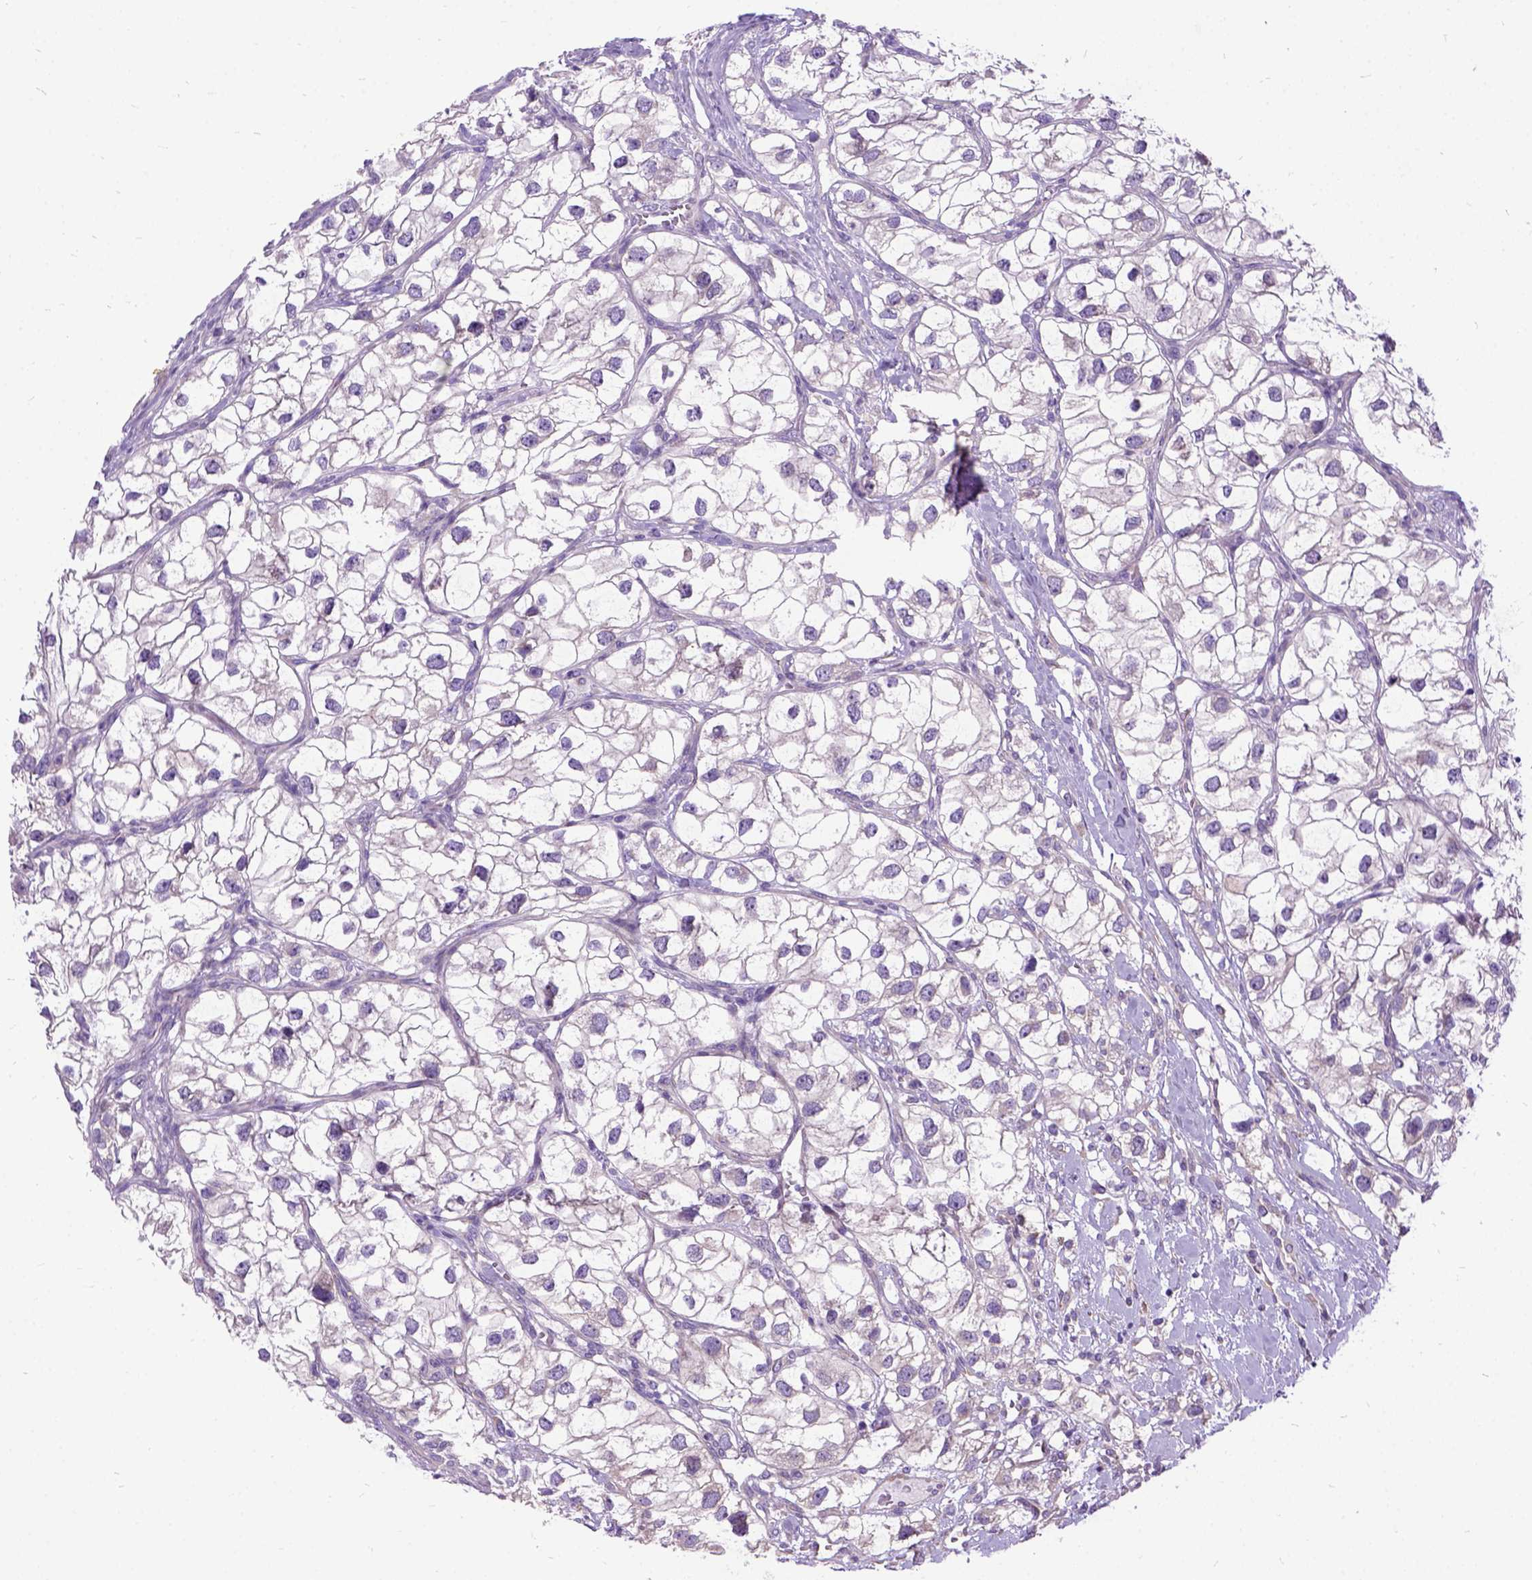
{"staining": {"intensity": "negative", "quantity": "none", "location": "none"}, "tissue": "renal cancer", "cell_type": "Tumor cells", "image_type": "cancer", "snomed": [{"axis": "morphology", "description": "Adenocarcinoma, NOS"}, {"axis": "topography", "description": "Kidney"}], "caption": "Immunohistochemistry (IHC) histopathology image of human renal cancer stained for a protein (brown), which reveals no staining in tumor cells.", "gene": "CFAP54", "patient": {"sex": "male", "age": 59}}